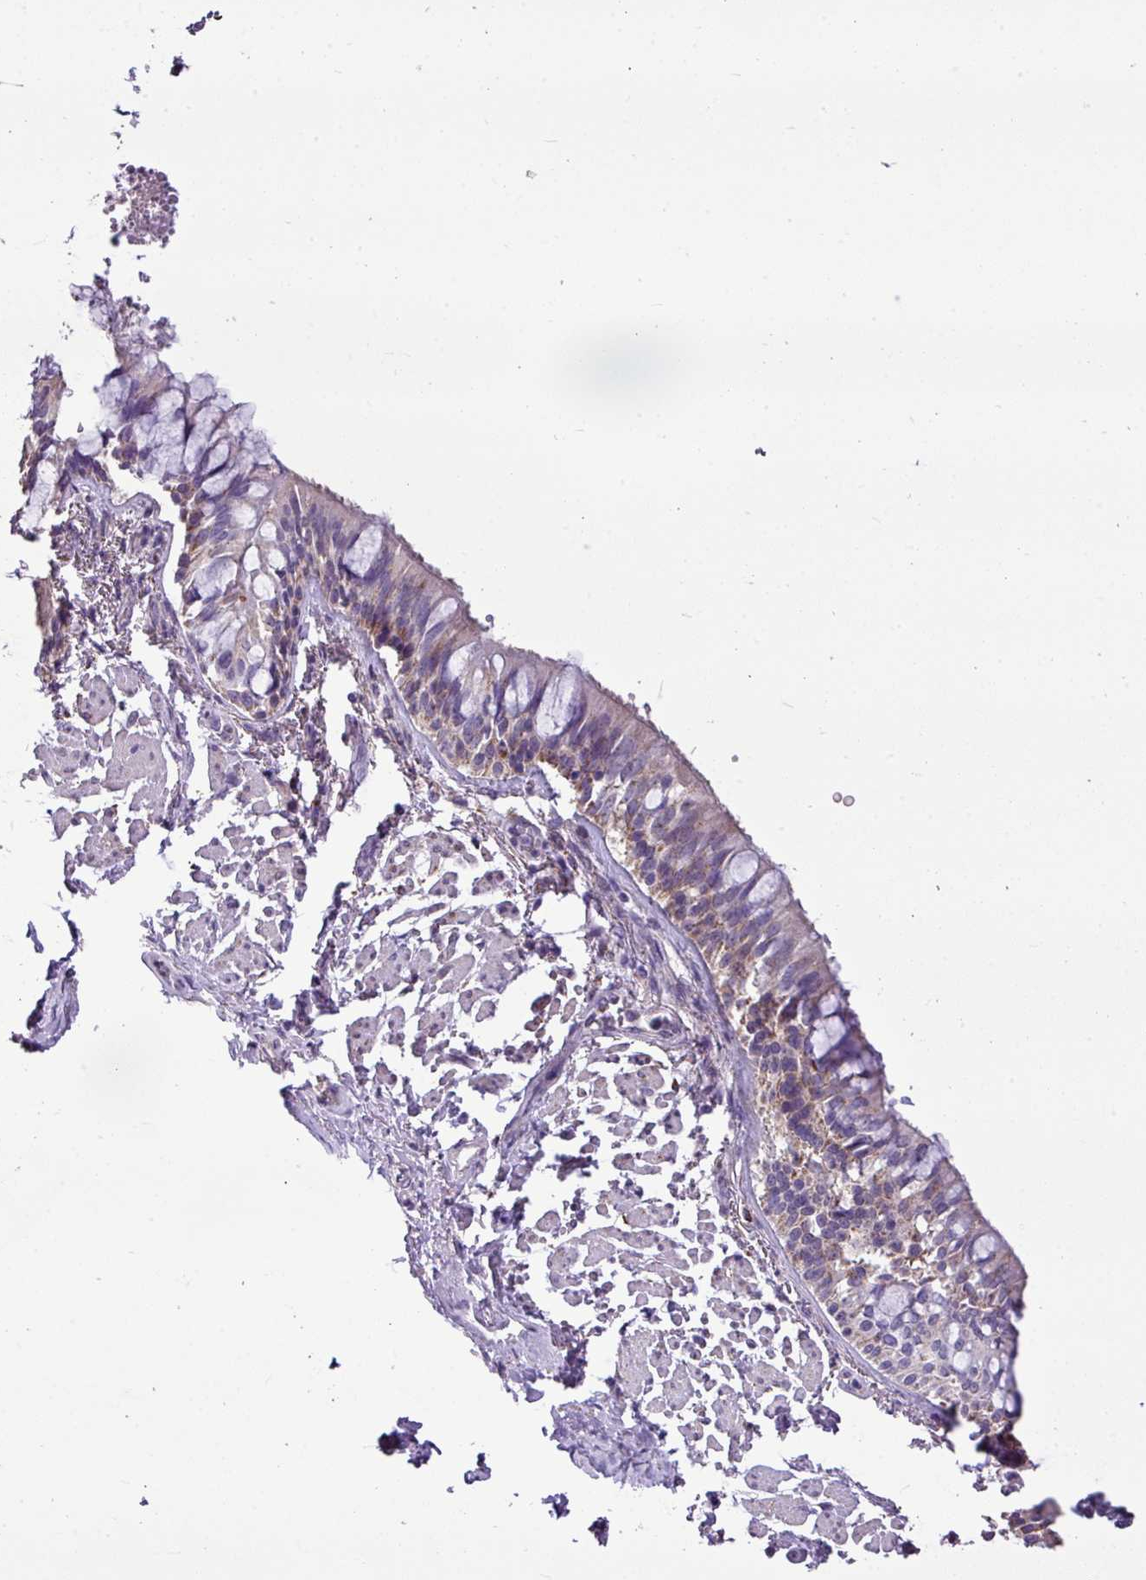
{"staining": {"intensity": "moderate", "quantity": "25%-75%", "location": "cytoplasmic/membranous"}, "tissue": "bronchus", "cell_type": "Respiratory epithelial cells", "image_type": "normal", "snomed": [{"axis": "morphology", "description": "Normal tissue, NOS"}, {"axis": "topography", "description": "Bronchus"}], "caption": "The histopathology image reveals staining of normal bronchus, revealing moderate cytoplasmic/membranous protein expression (brown color) within respiratory epithelial cells.", "gene": "ALDH2", "patient": {"sex": "male", "age": 70}}